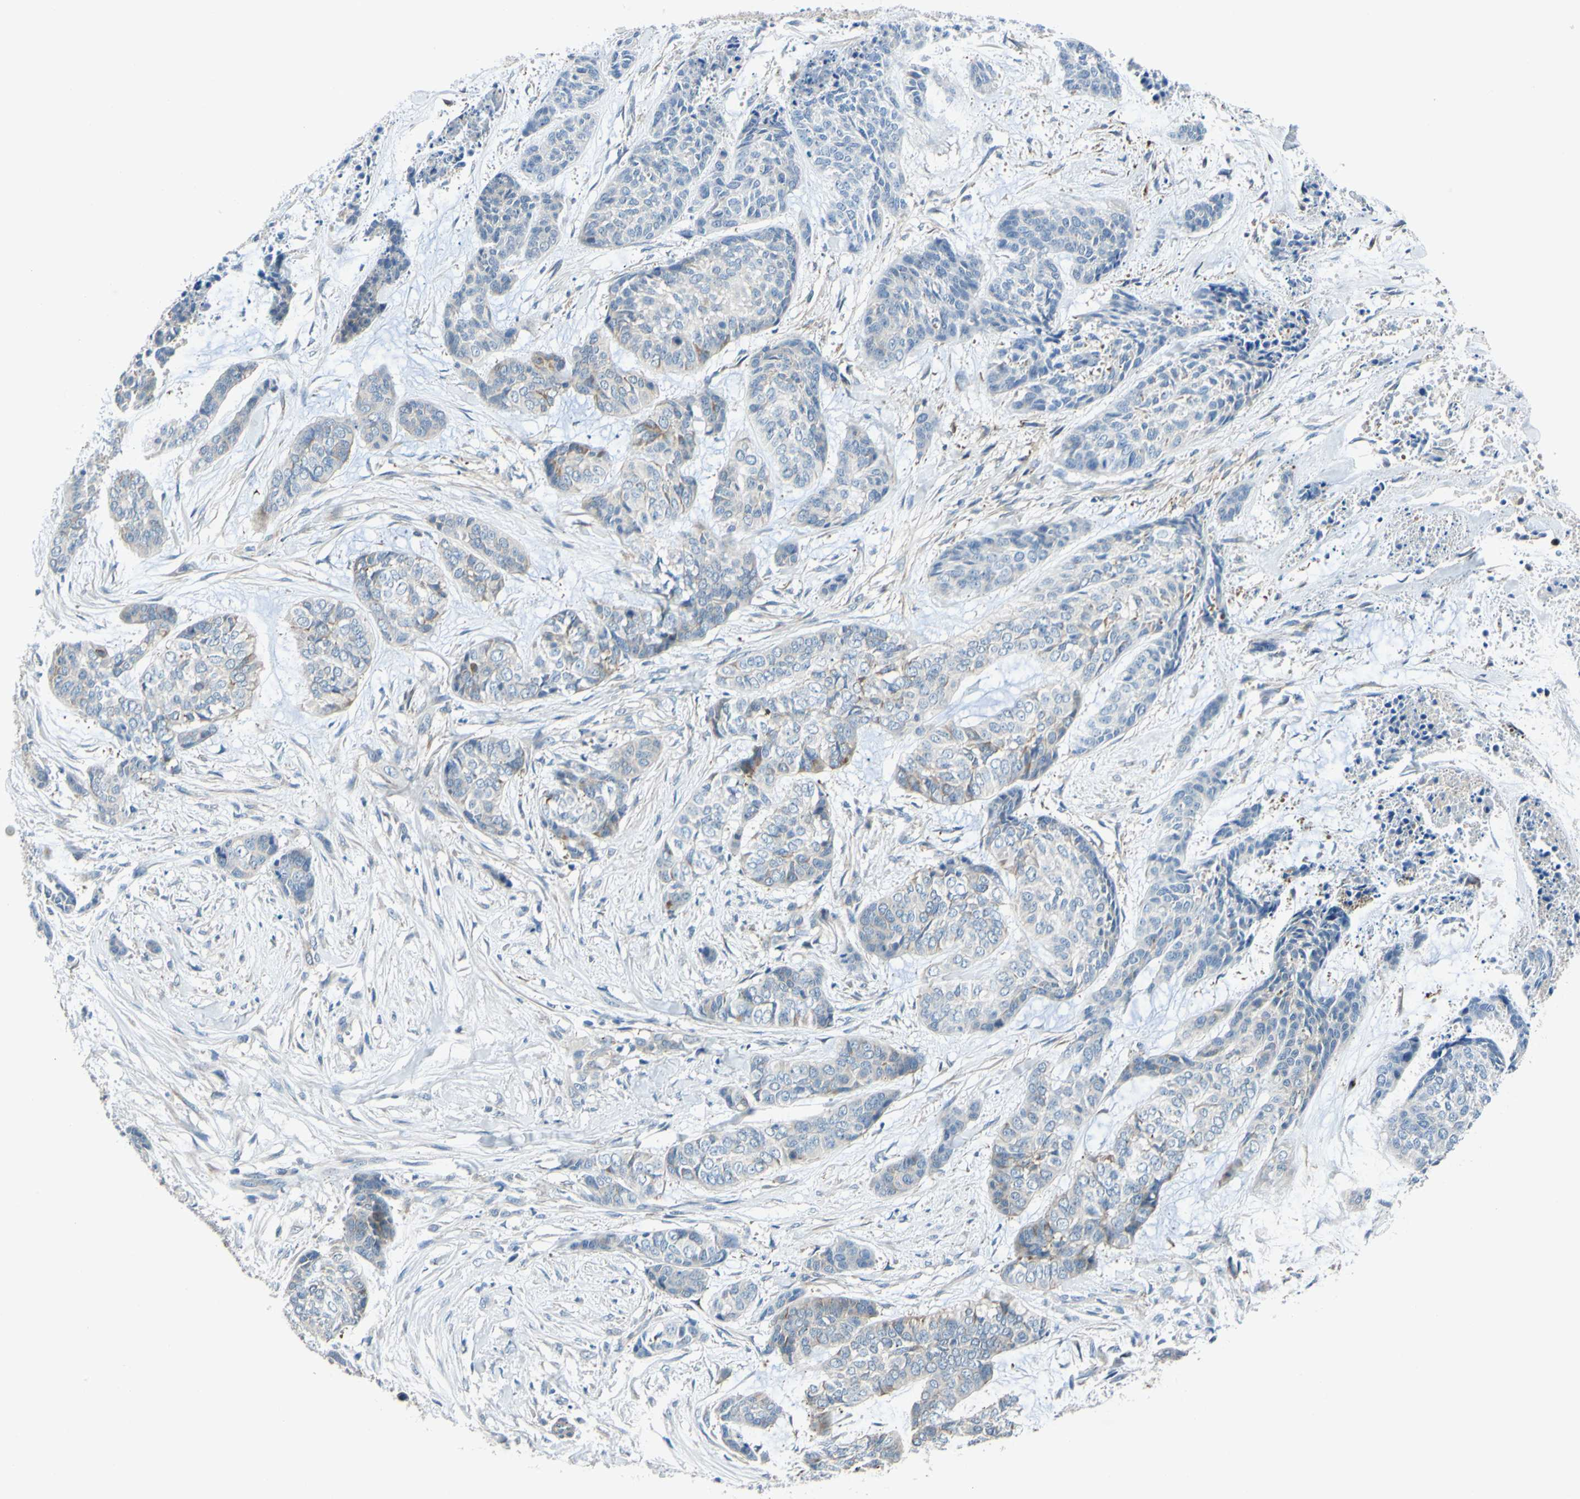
{"staining": {"intensity": "weak", "quantity": "<25%", "location": "cytoplasmic/membranous"}, "tissue": "skin cancer", "cell_type": "Tumor cells", "image_type": "cancer", "snomed": [{"axis": "morphology", "description": "Basal cell carcinoma"}, {"axis": "topography", "description": "Skin"}], "caption": "High power microscopy micrograph of an IHC image of skin cancer, revealing no significant expression in tumor cells.", "gene": "ARHGAP1", "patient": {"sex": "female", "age": 64}}